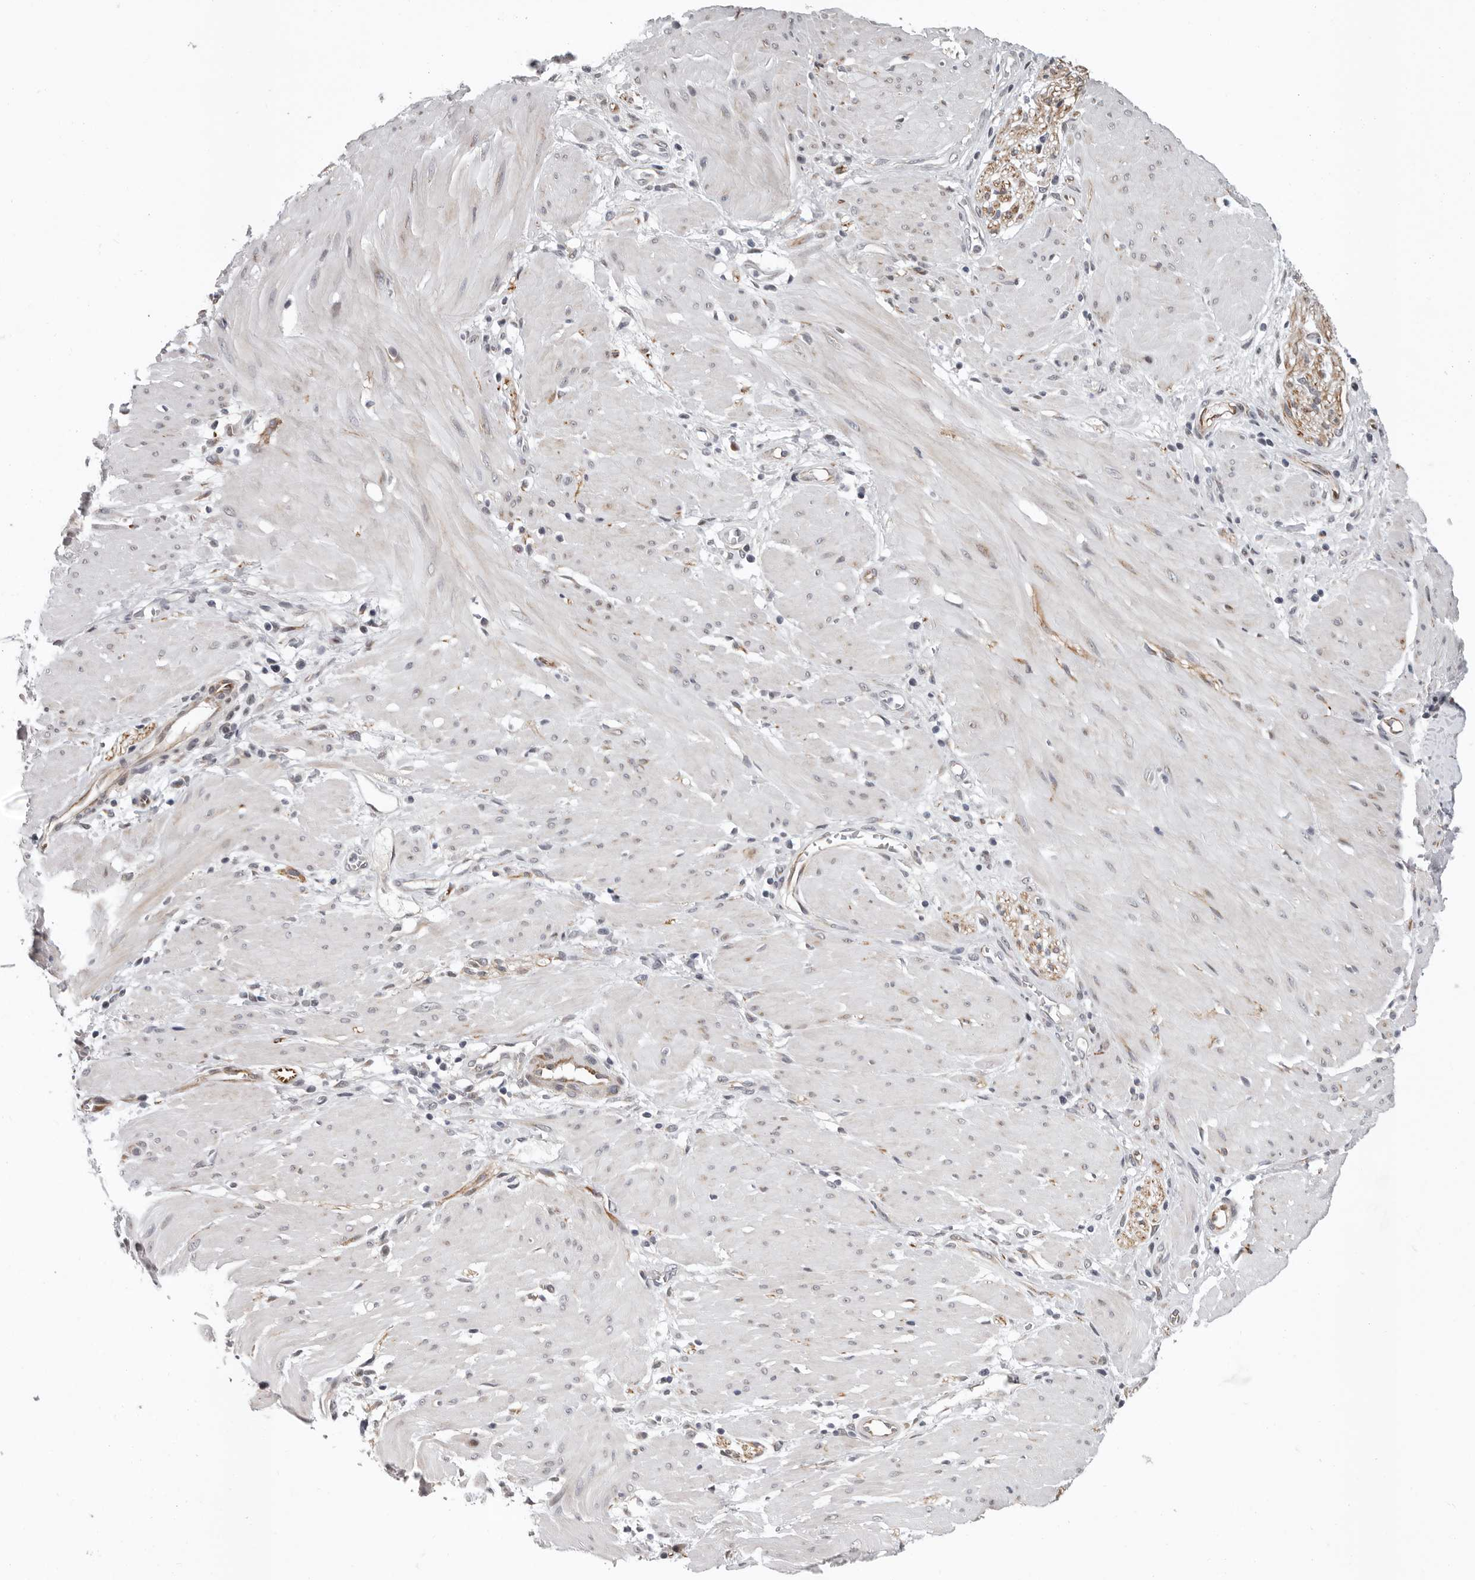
{"staining": {"intensity": "negative", "quantity": "none", "location": "none"}, "tissue": "stomach cancer", "cell_type": "Tumor cells", "image_type": "cancer", "snomed": [{"axis": "morphology", "description": "Adenocarcinoma, NOS"}, {"axis": "topography", "description": "Stomach"}, {"axis": "topography", "description": "Stomach, lower"}], "caption": "Protein analysis of adenocarcinoma (stomach) shows no significant staining in tumor cells. (Immunohistochemistry (ihc), brightfield microscopy, high magnification).", "gene": "RALGPS2", "patient": {"sex": "female", "age": 48}}